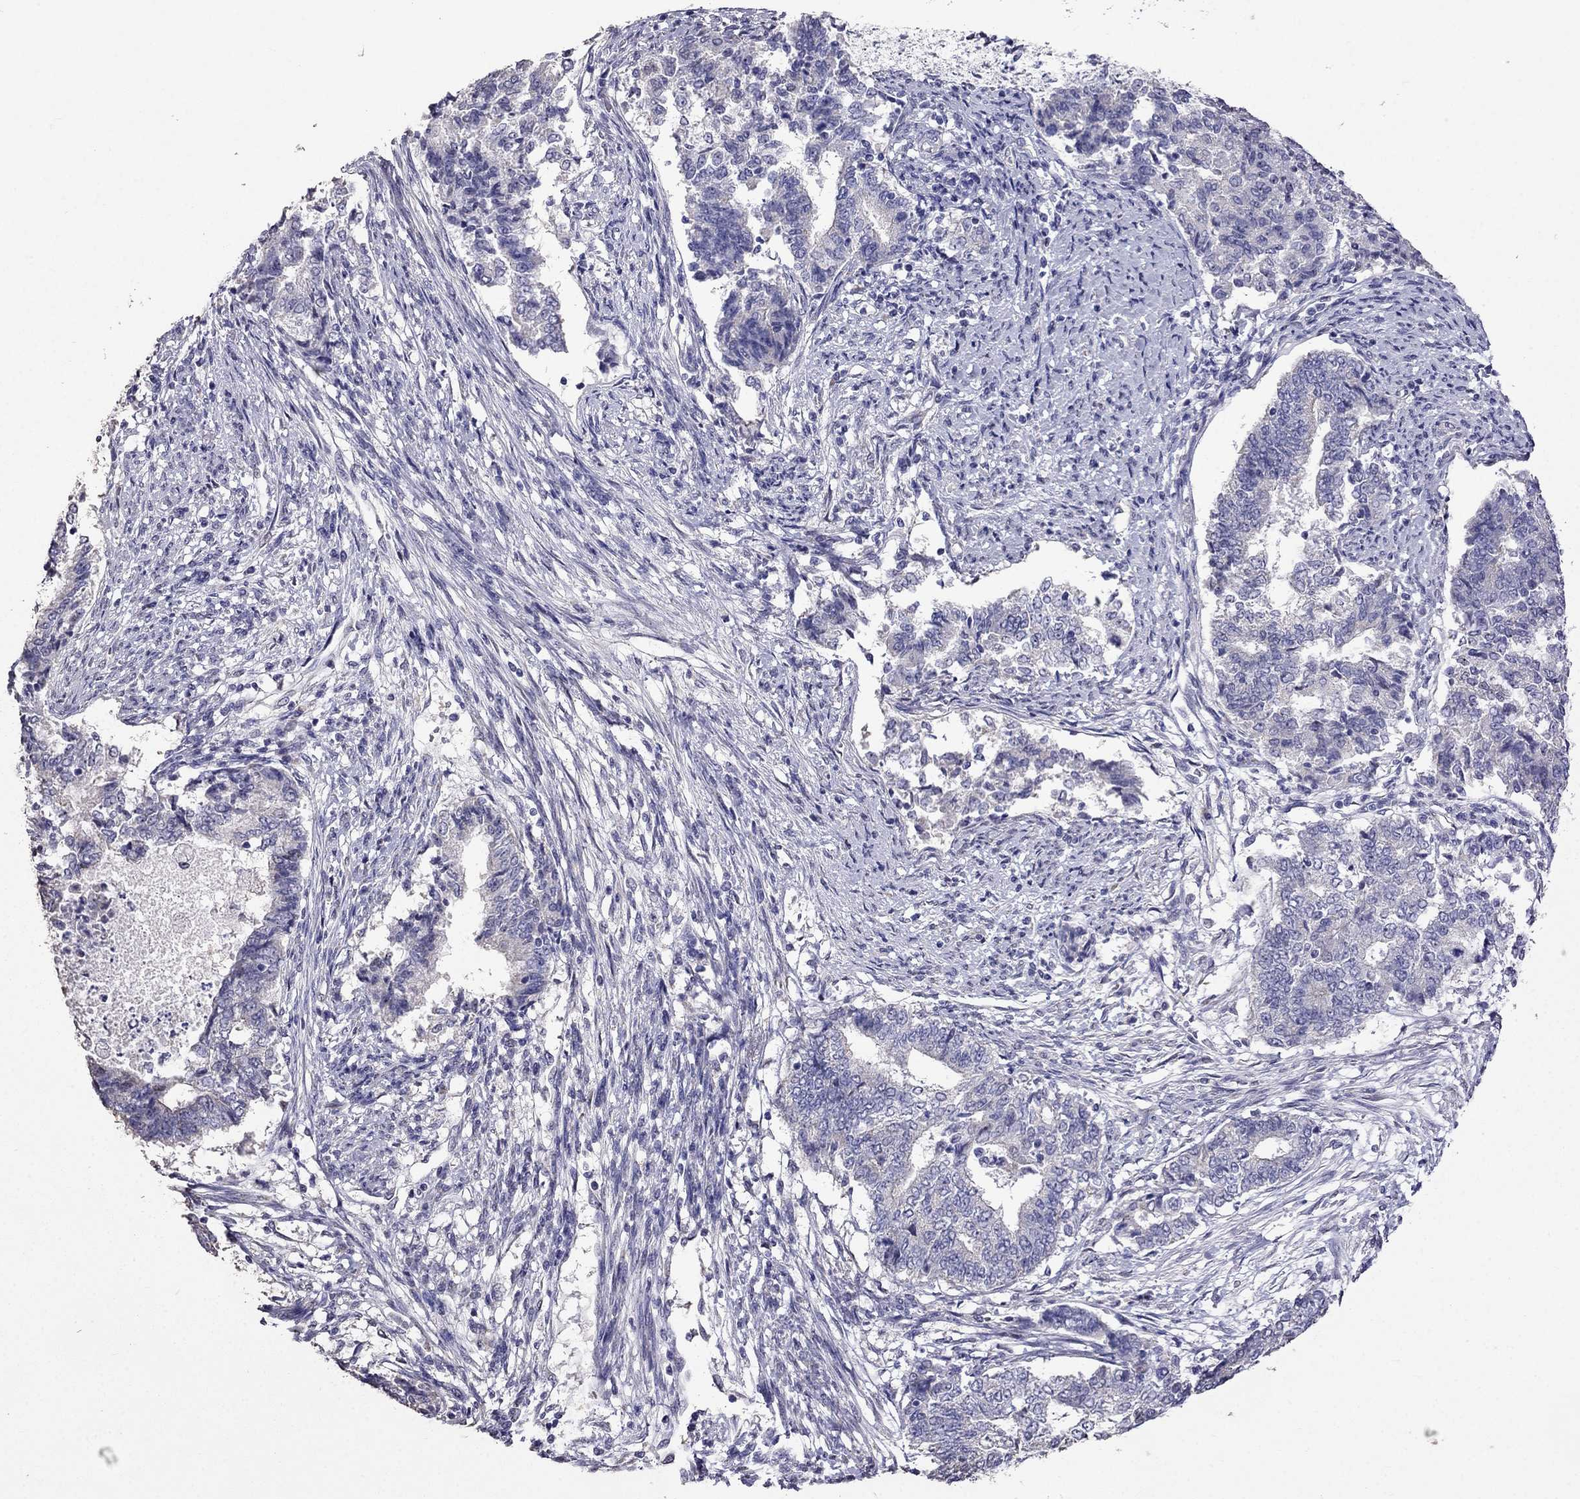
{"staining": {"intensity": "negative", "quantity": "none", "location": "none"}, "tissue": "endometrial cancer", "cell_type": "Tumor cells", "image_type": "cancer", "snomed": [{"axis": "morphology", "description": "Adenocarcinoma, NOS"}, {"axis": "topography", "description": "Endometrium"}], "caption": "Micrograph shows no significant protein positivity in tumor cells of adenocarcinoma (endometrial). (Stains: DAB (3,3'-diaminobenzidine) immunohistochemistry (IHC) with hematoxylin counter stain, Microscopy: brightfield microscopy at high magnification).", "gene": "AK5", "patient": {"sex": "female", "age": 65}}